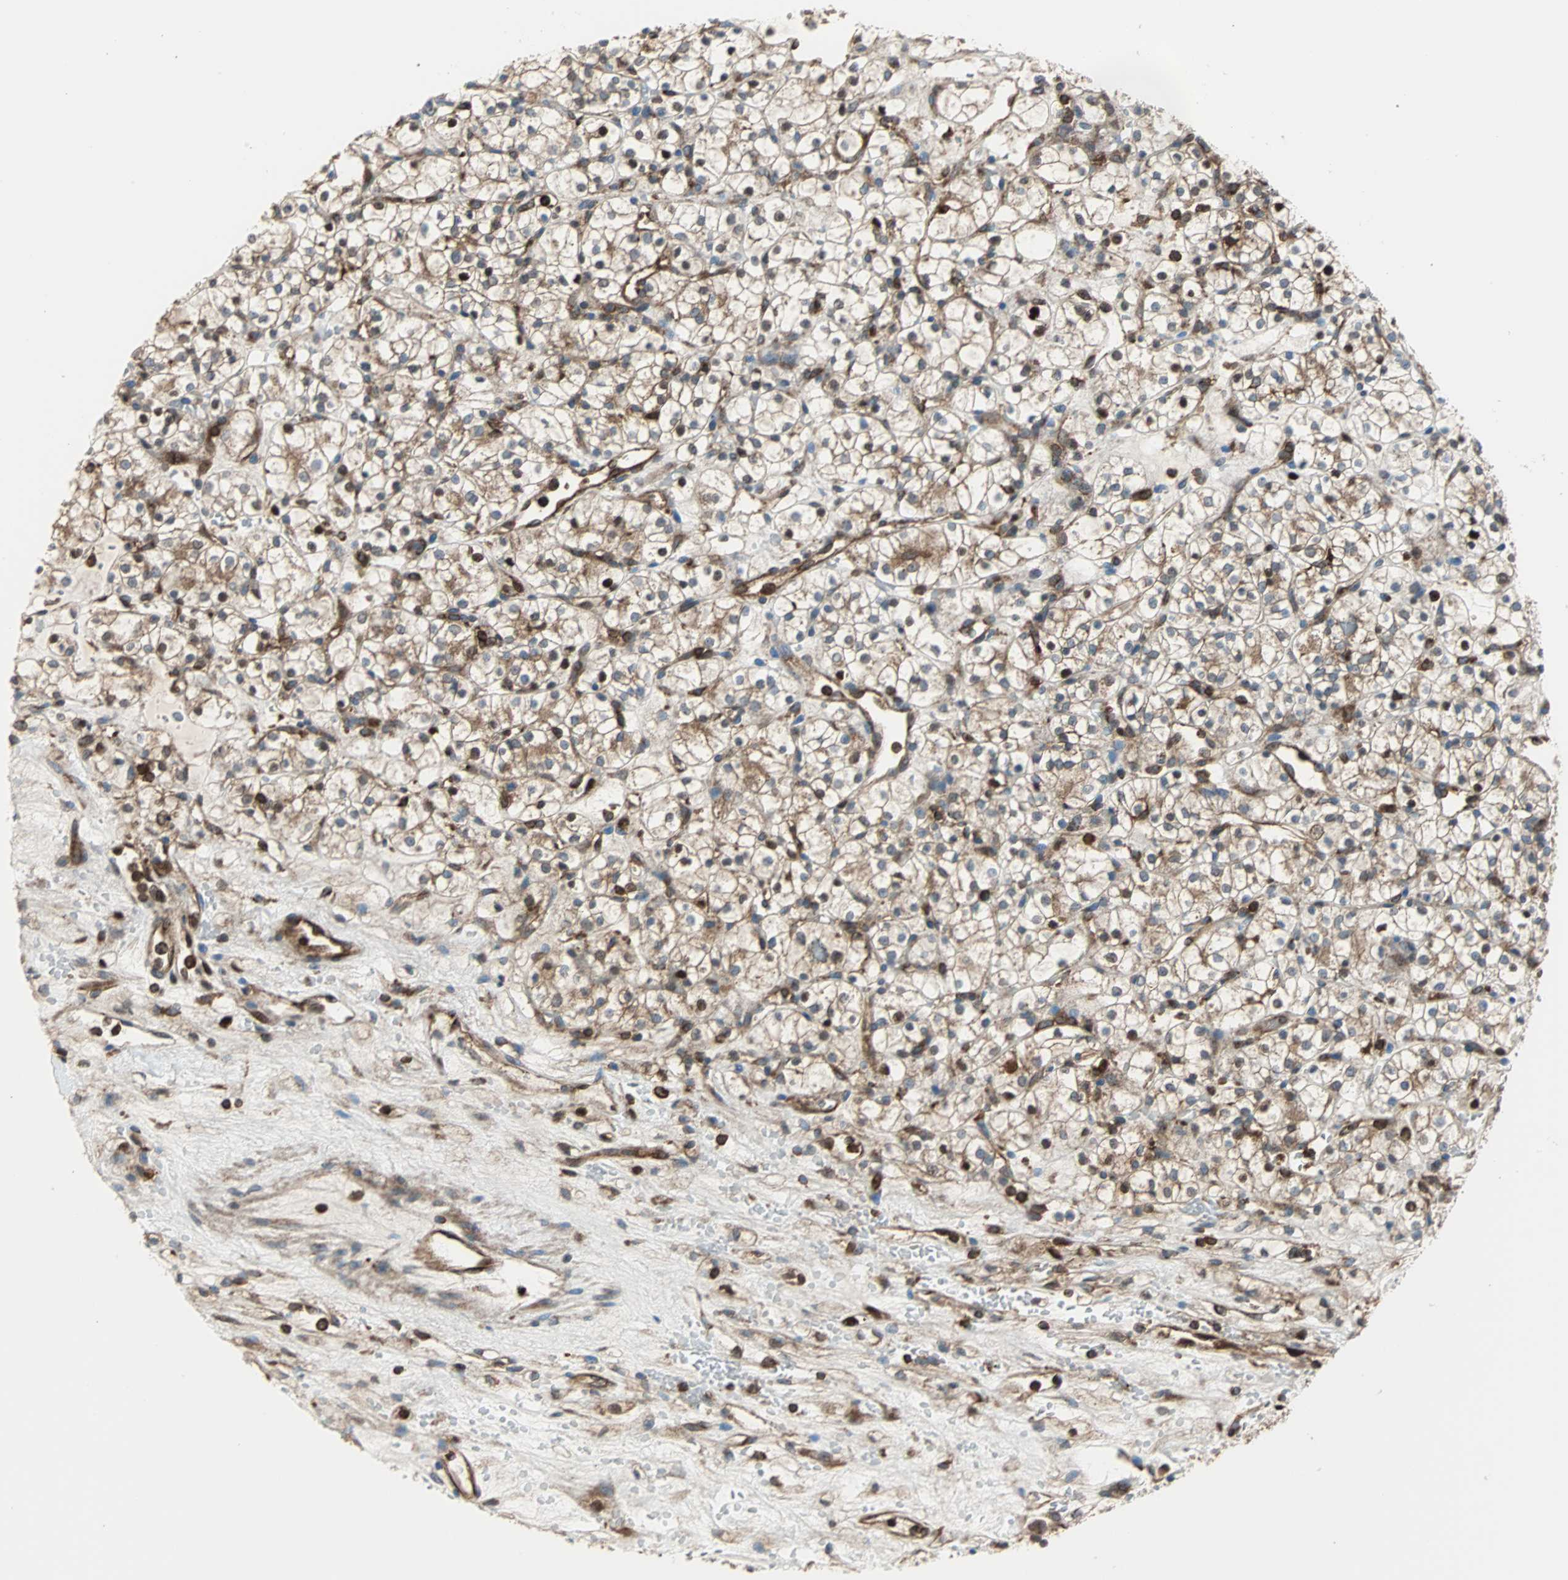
{"staining": {"intensity": "moderate", "quantity": "25%-75%", "location": "cytoplasmic/membranous"}, "tissue": "renal cancer", "cell_type": "Tumor cells", "image_type": "cancer", "snomed": [{"axis": "morphology", "description": "Adenocarcinoma, NOS"}, {"axis": "topography", "description": "Kidney"}], "caption": "Renal cancer (adenocarcinoma) stained with immunohistochemistry exhibits moderate cytoplasmic/membranous expression in about 25%-75% of tumor cells.", "gene": "RELA", "patient": {"sex": "female", "age": 60}}